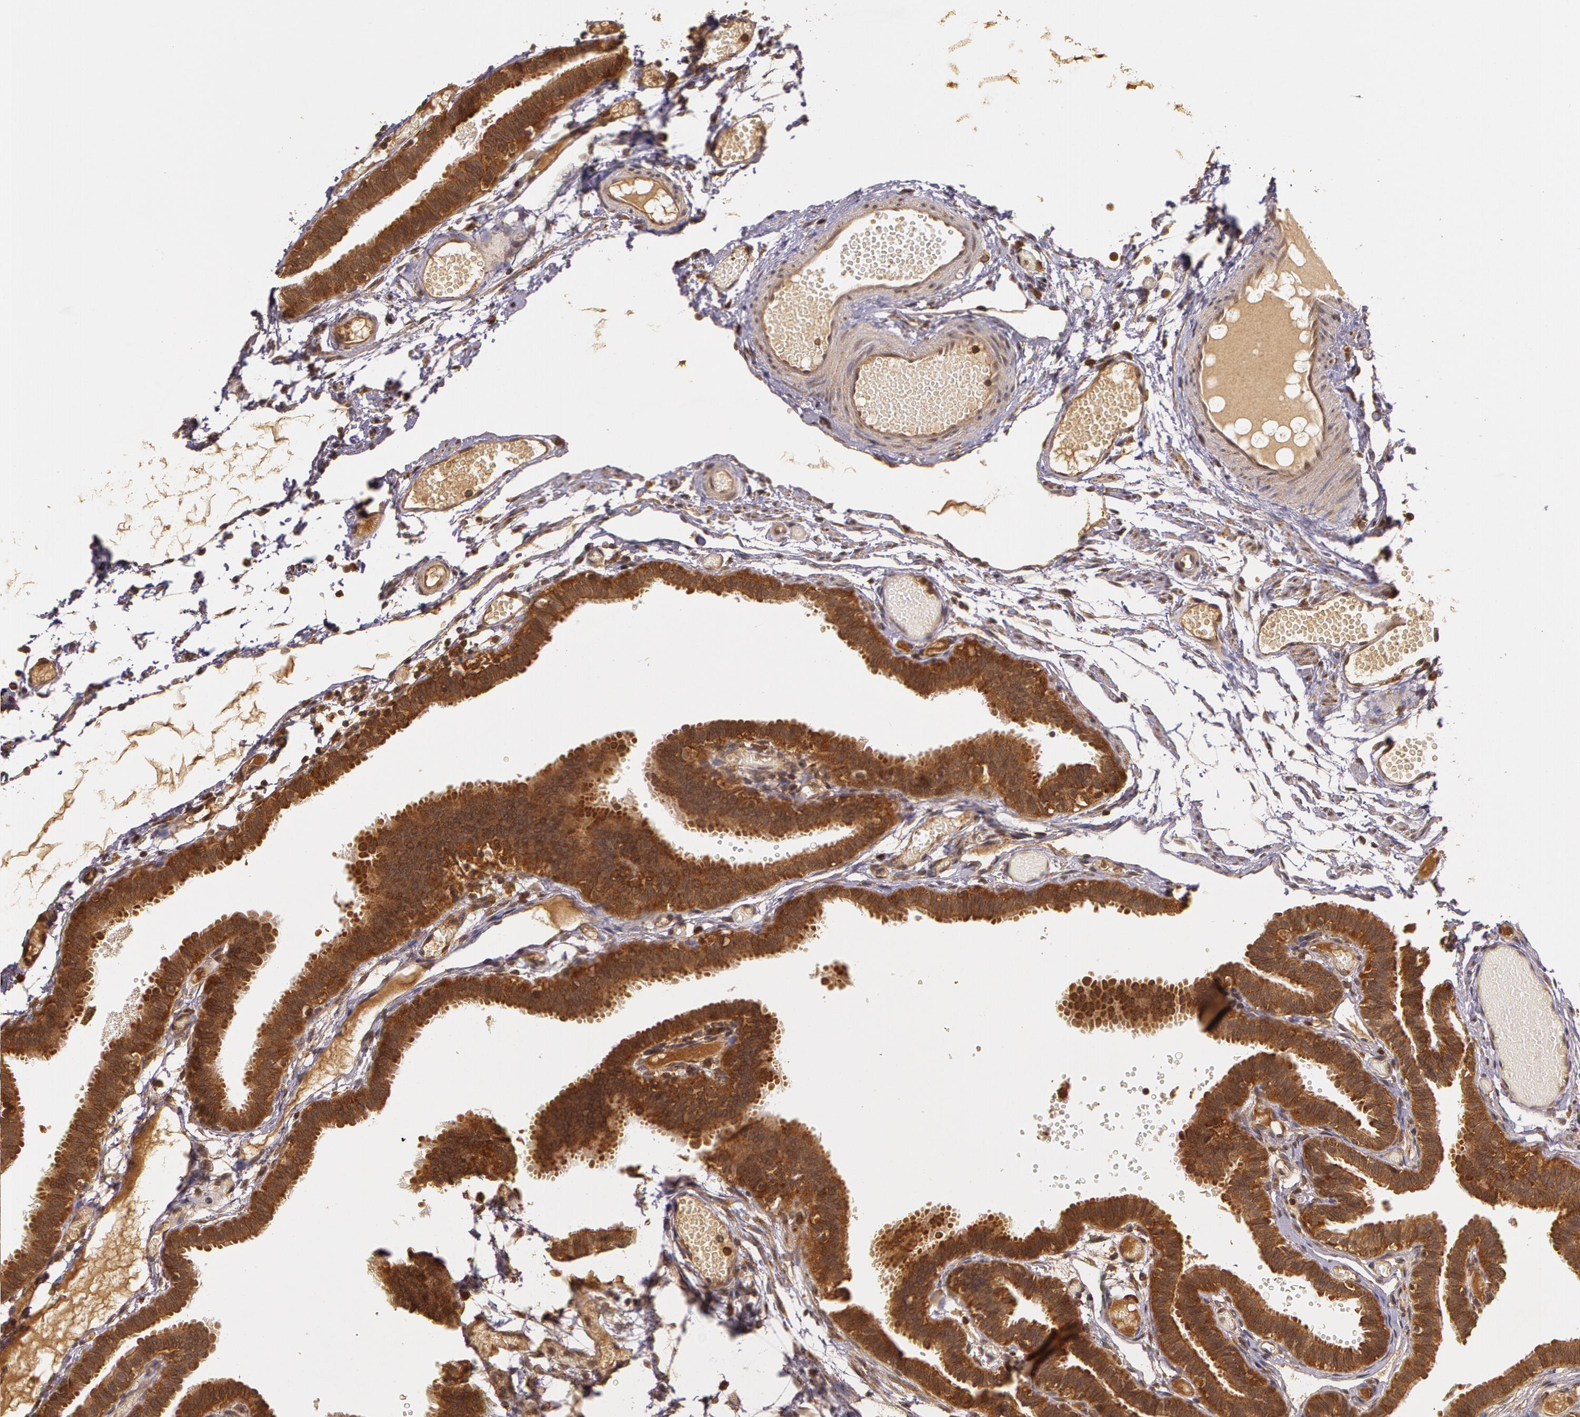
{"staining": {"intensity": "strong", "quantity": ">75%", "location": "cytoplasmic/membranous"}, "tissue": "fallopian tube", "cell_type": "Glandular cells", "image_type": "normal", "snomed": [{"axis": "morphology", "description": "Normal tissue, NOS"}, {"axis": "topography", "description": "Fallopian tube"}], "caption": "Strong cytoplasmic/membranous positivity is seen in about >75% of glandular cells in normal fallopian tube. The staining was performed using DAB, with brown indicating positive protein expression. Nuclei are stained blue with hematoxylin.", "gene": "ASCC2", "patient": {"sex": "female", "age": 29}}